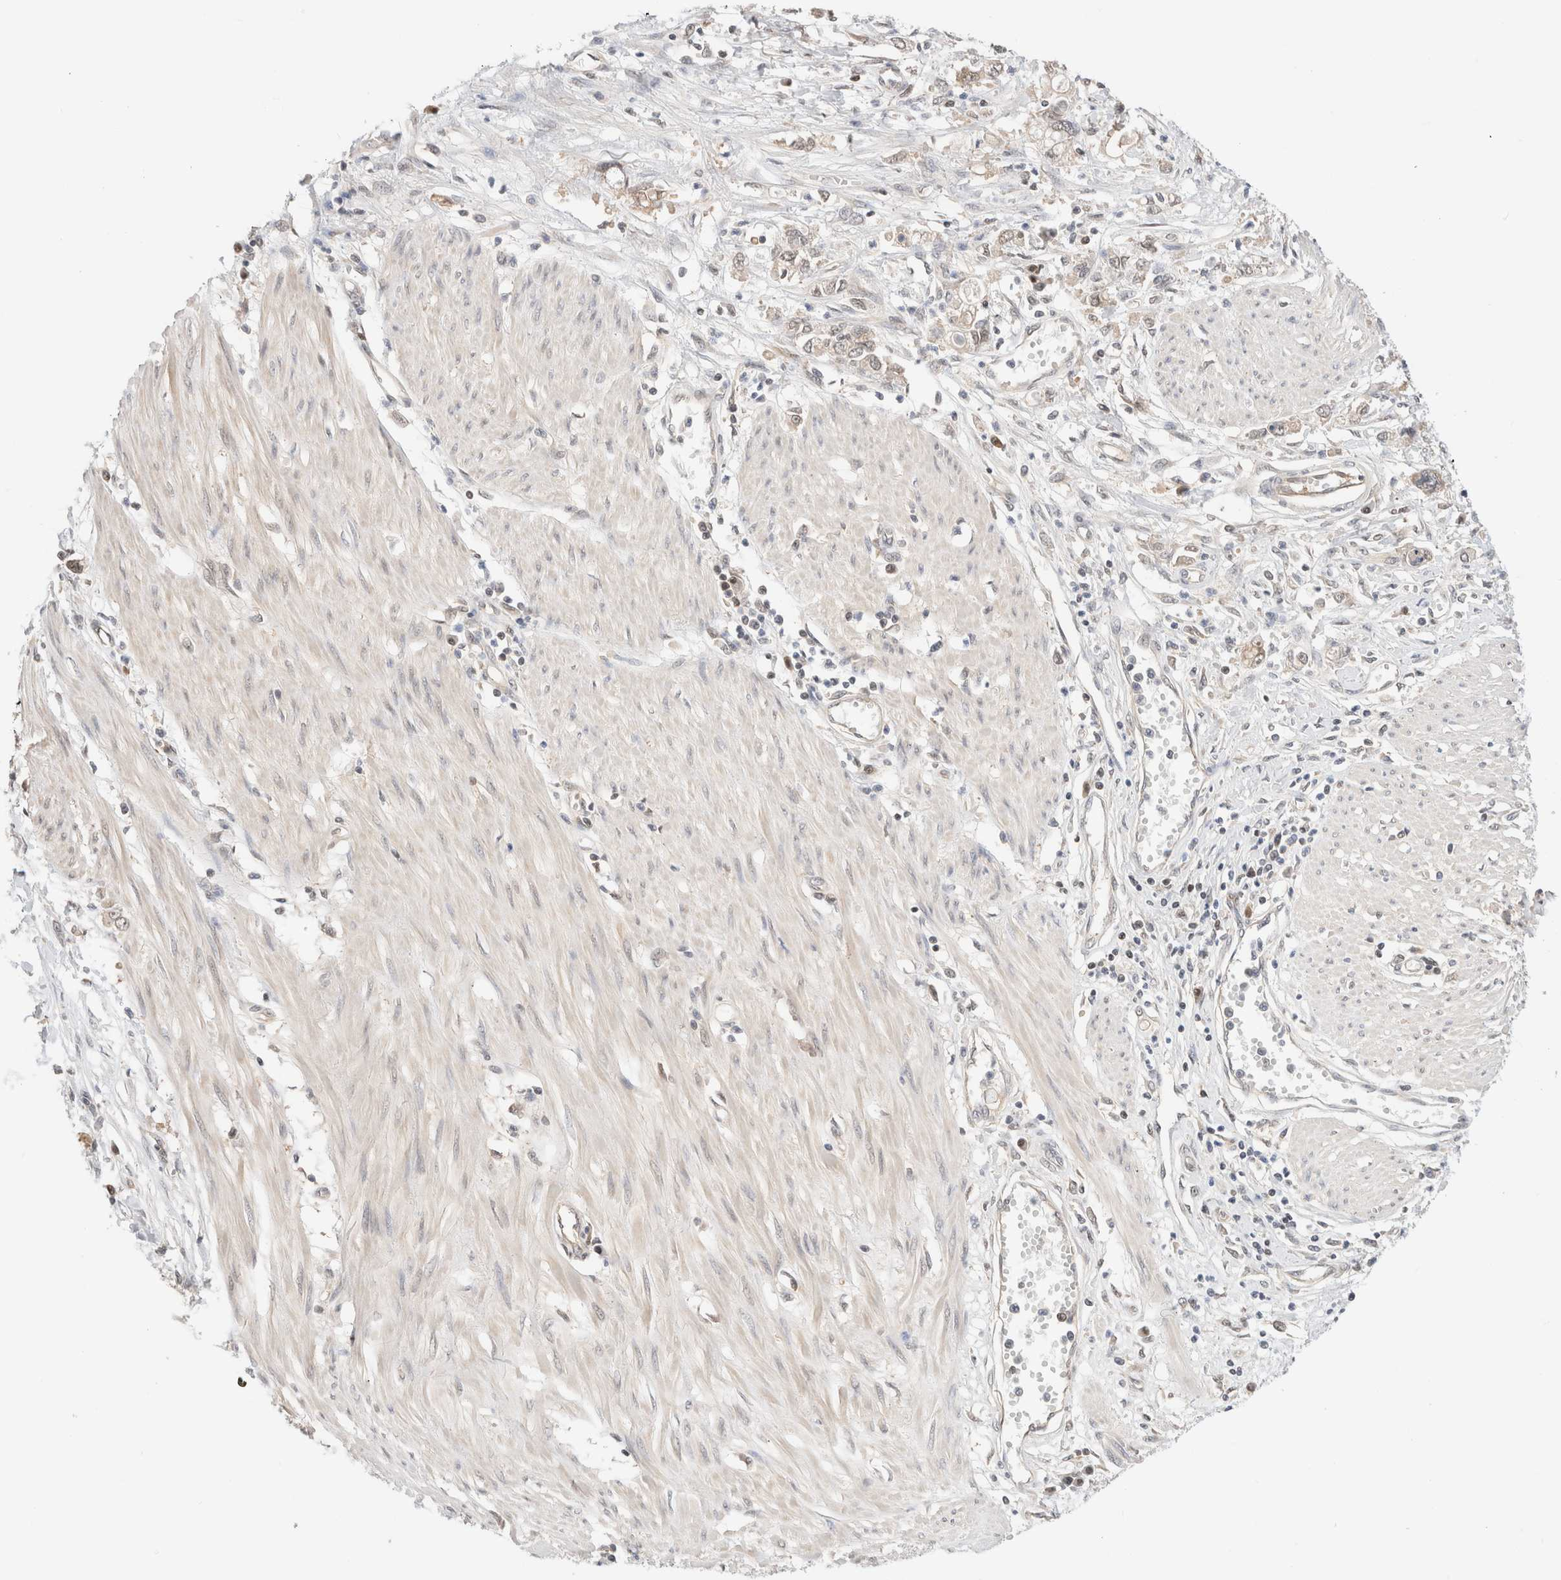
{"staining": {"intensity": "weak", "quantity": "25%-75%", "location": "cytoplasmic/membranous"}, "tissue": "stomach cancer", "cell_type": "Tumor cells", "image_type": "cancer", "snomed": [{"axis": "morphology", "description": "Adenocarcinoma, NOS"}, {"axis": "topography", "description": "Stomach"}], "caption": "Immunohistochemistry of stomach cancer (adenocarcinoma) shows low levels of weak cytoplasmic/membranous positivity in about 25%-75% of tumor cells.", "gene": "C17orf97", "patient": {"sex": "female", "age": 76}}